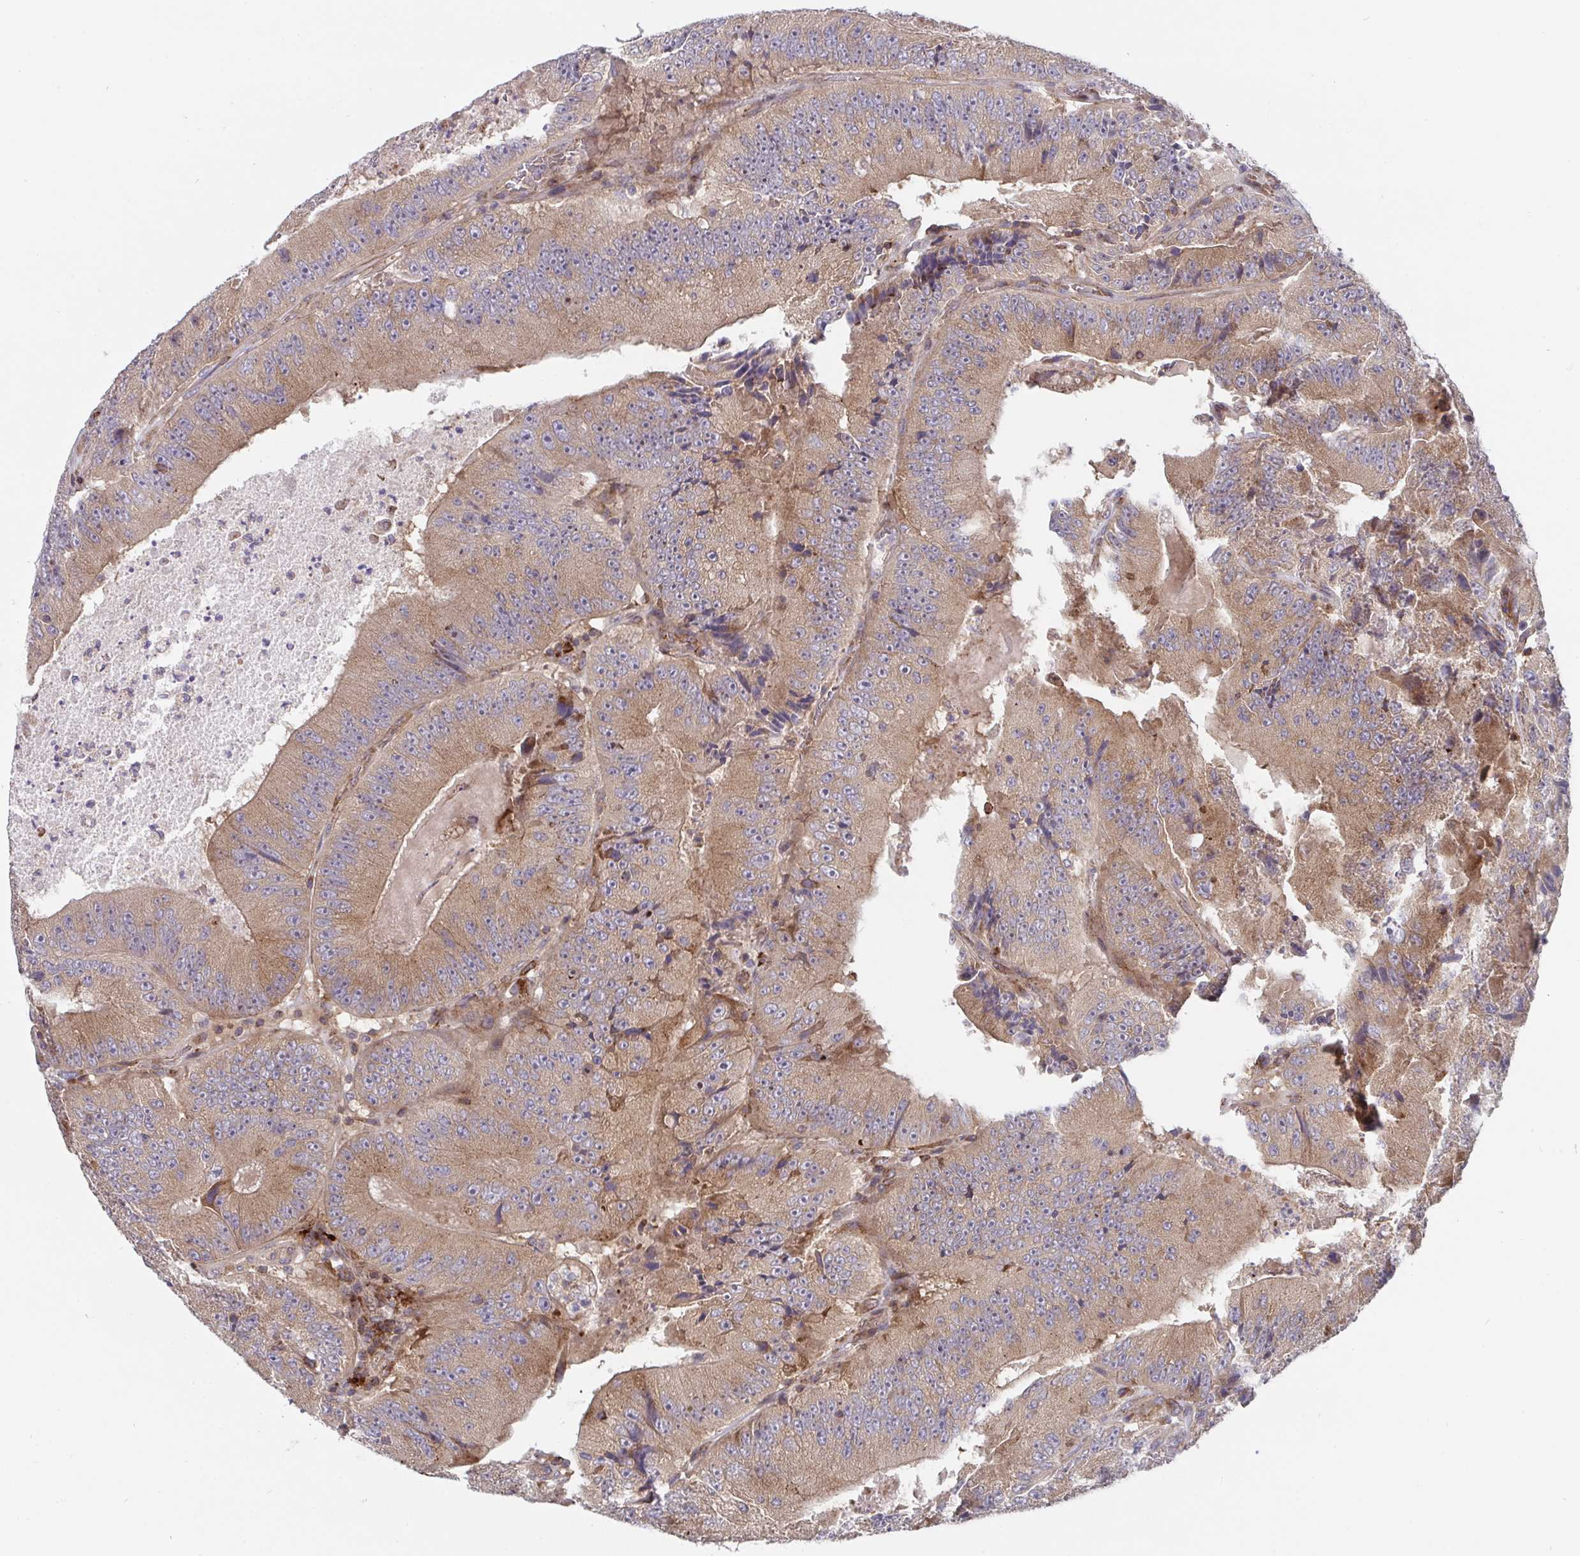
{"staining": {"intensity": "moderate", "quantity": ">75%", "location": "cytoplasmic/membranous"}, "tissue": "colorectal cancer", "cell_type": "Tumor cells", "image_type": "cancer", "snomed": [{"axis": "morphology", "description": "Adenocarcinoma, NOS"}, {"axis": "topography", "description": "Colon"}], "caption": "Moderate cytoplasmic/membranous protein positivity is present in about >75% of tumor cells in colorectal cancer (adenocarcinoma).", "gene": "FRMD3", "patient": {"sex": "female", "age": 86}}